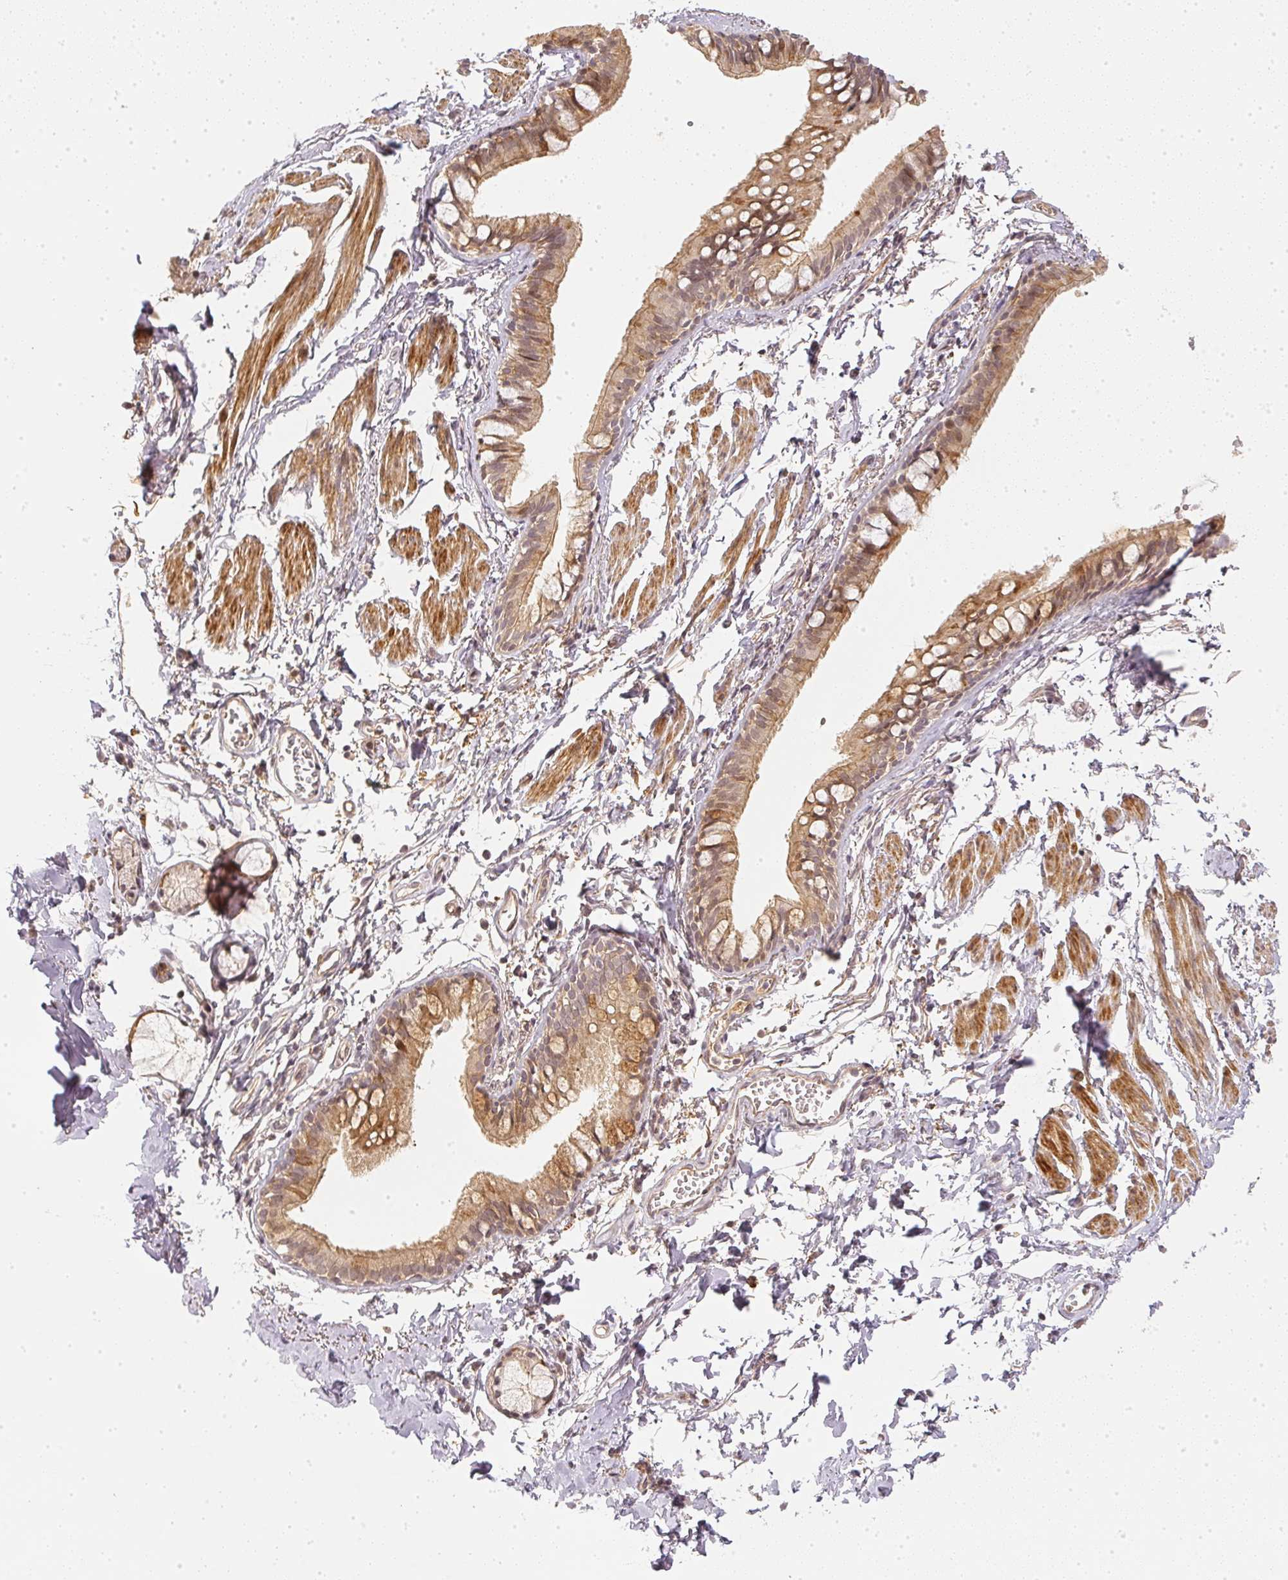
{"staining": {"intensity": "weak", "quantity": ">75%", "location": "cytoplasmic/membranous"}, "tissue": "bronchus", "cell_type": "Respiratory epithelial cells", "image_type": "normal", "snomed": [{"axis": "morphology", "description": "Normal tissue, NOS"}, {"axis": "topography", "description": "Bronchus"}], "caption": "Immunohistochemical staining of unremarkable human bronchus exhibits weak cytoplasmic/membranous protein expression in about >75% of respiratory epithelial cells. (IHC, brightfield microscopy, high magnification).", "gene": "SERPINE1", "patient": {"sex": "female", "age": 59}}